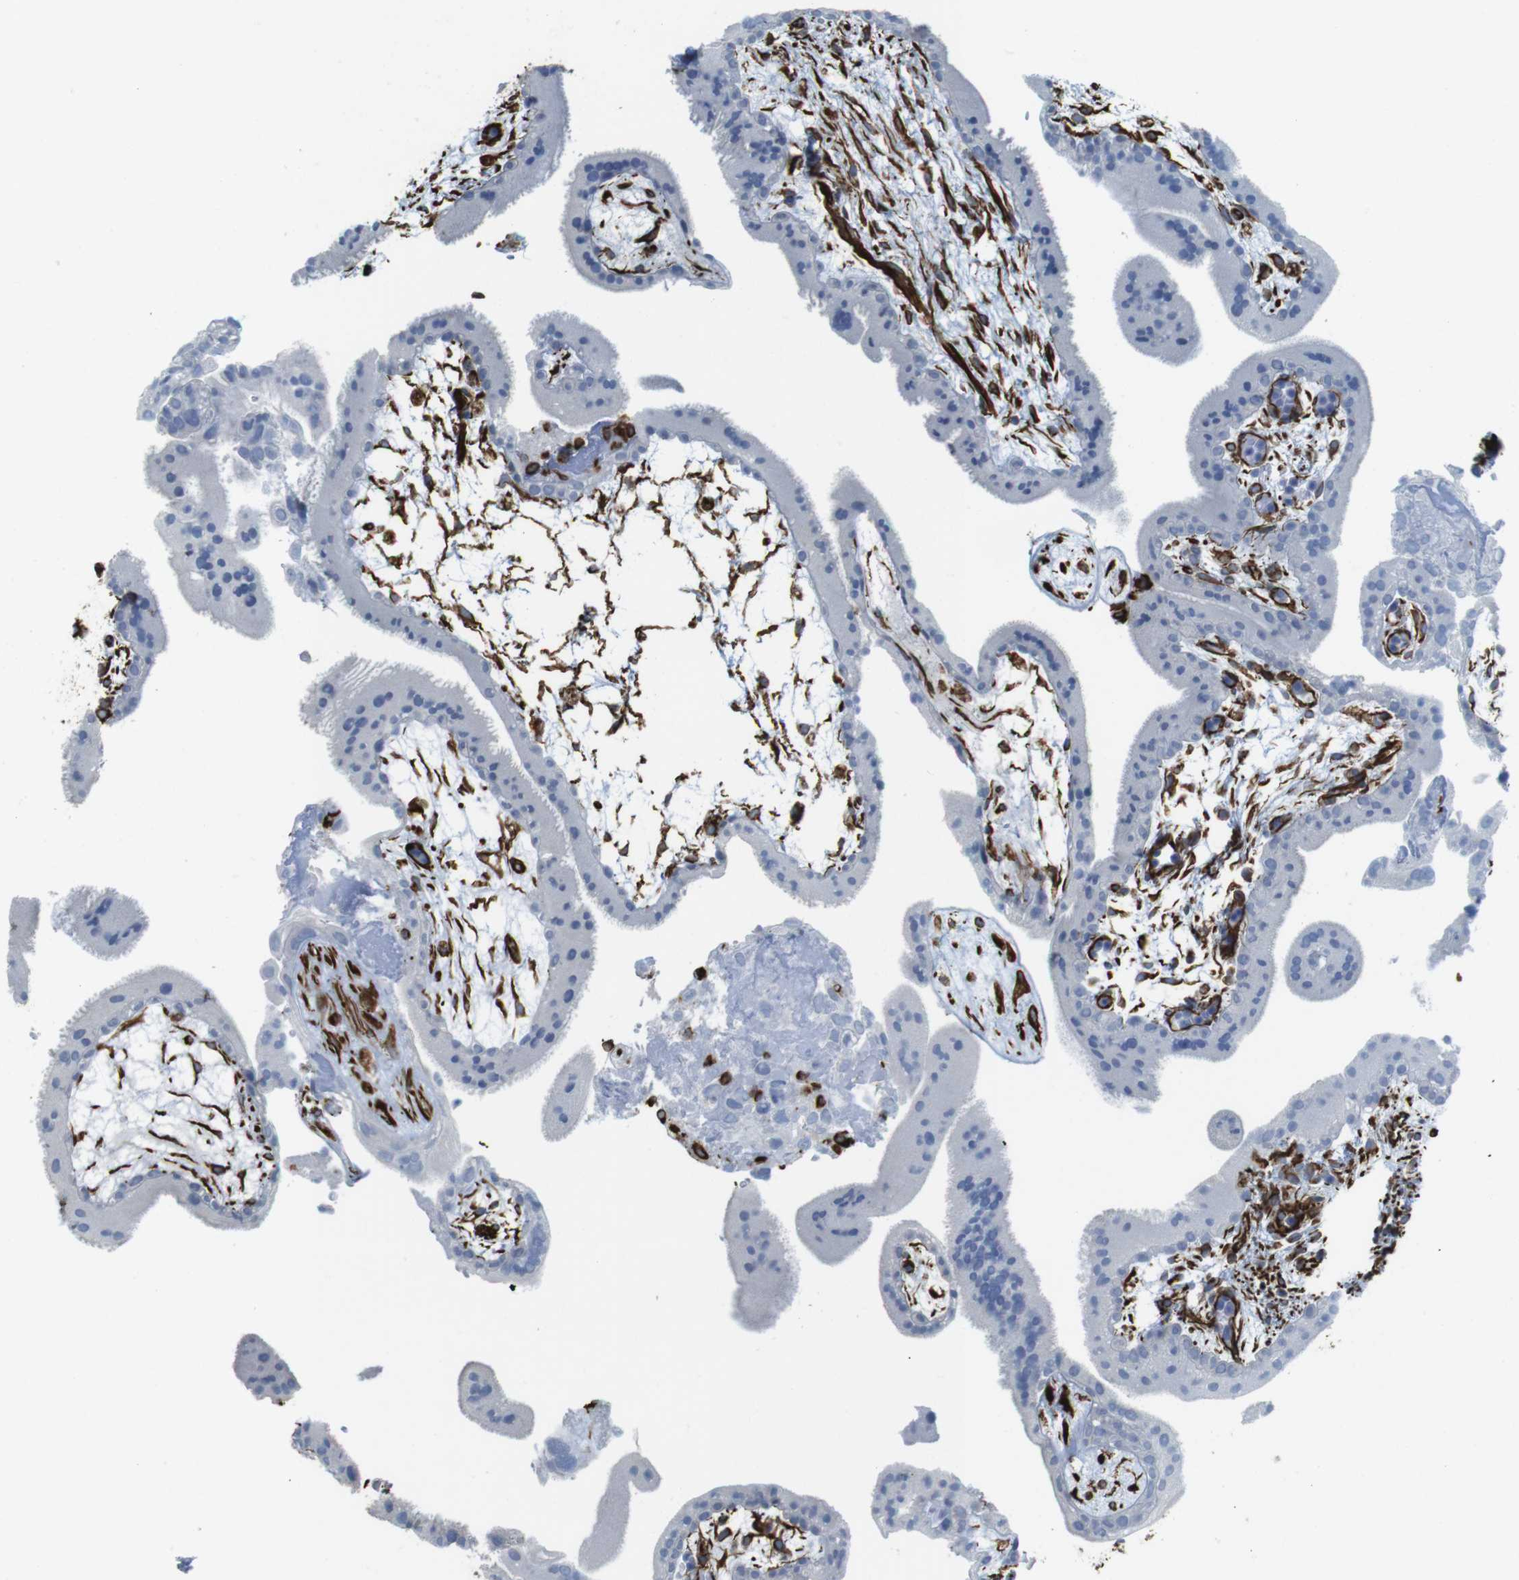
{"staining": {"intensity": "negative", "quantity": "none", "location": "none"}, "tissue": "placenta", "cell_type": "Trophoblastic cells", "image_type": "normal", "snomed": [{"axis": "morphology", "description": "Normal tissue, NOS"}, {"axis": "topography", "description": "Placenta"}], "caption": "Photomicrograph shows no significant protein staining in trophoblastic cells of unremarkable placenta.", "gene": "RALGPS1", "patient": {"sex": "female", "age": 19}}